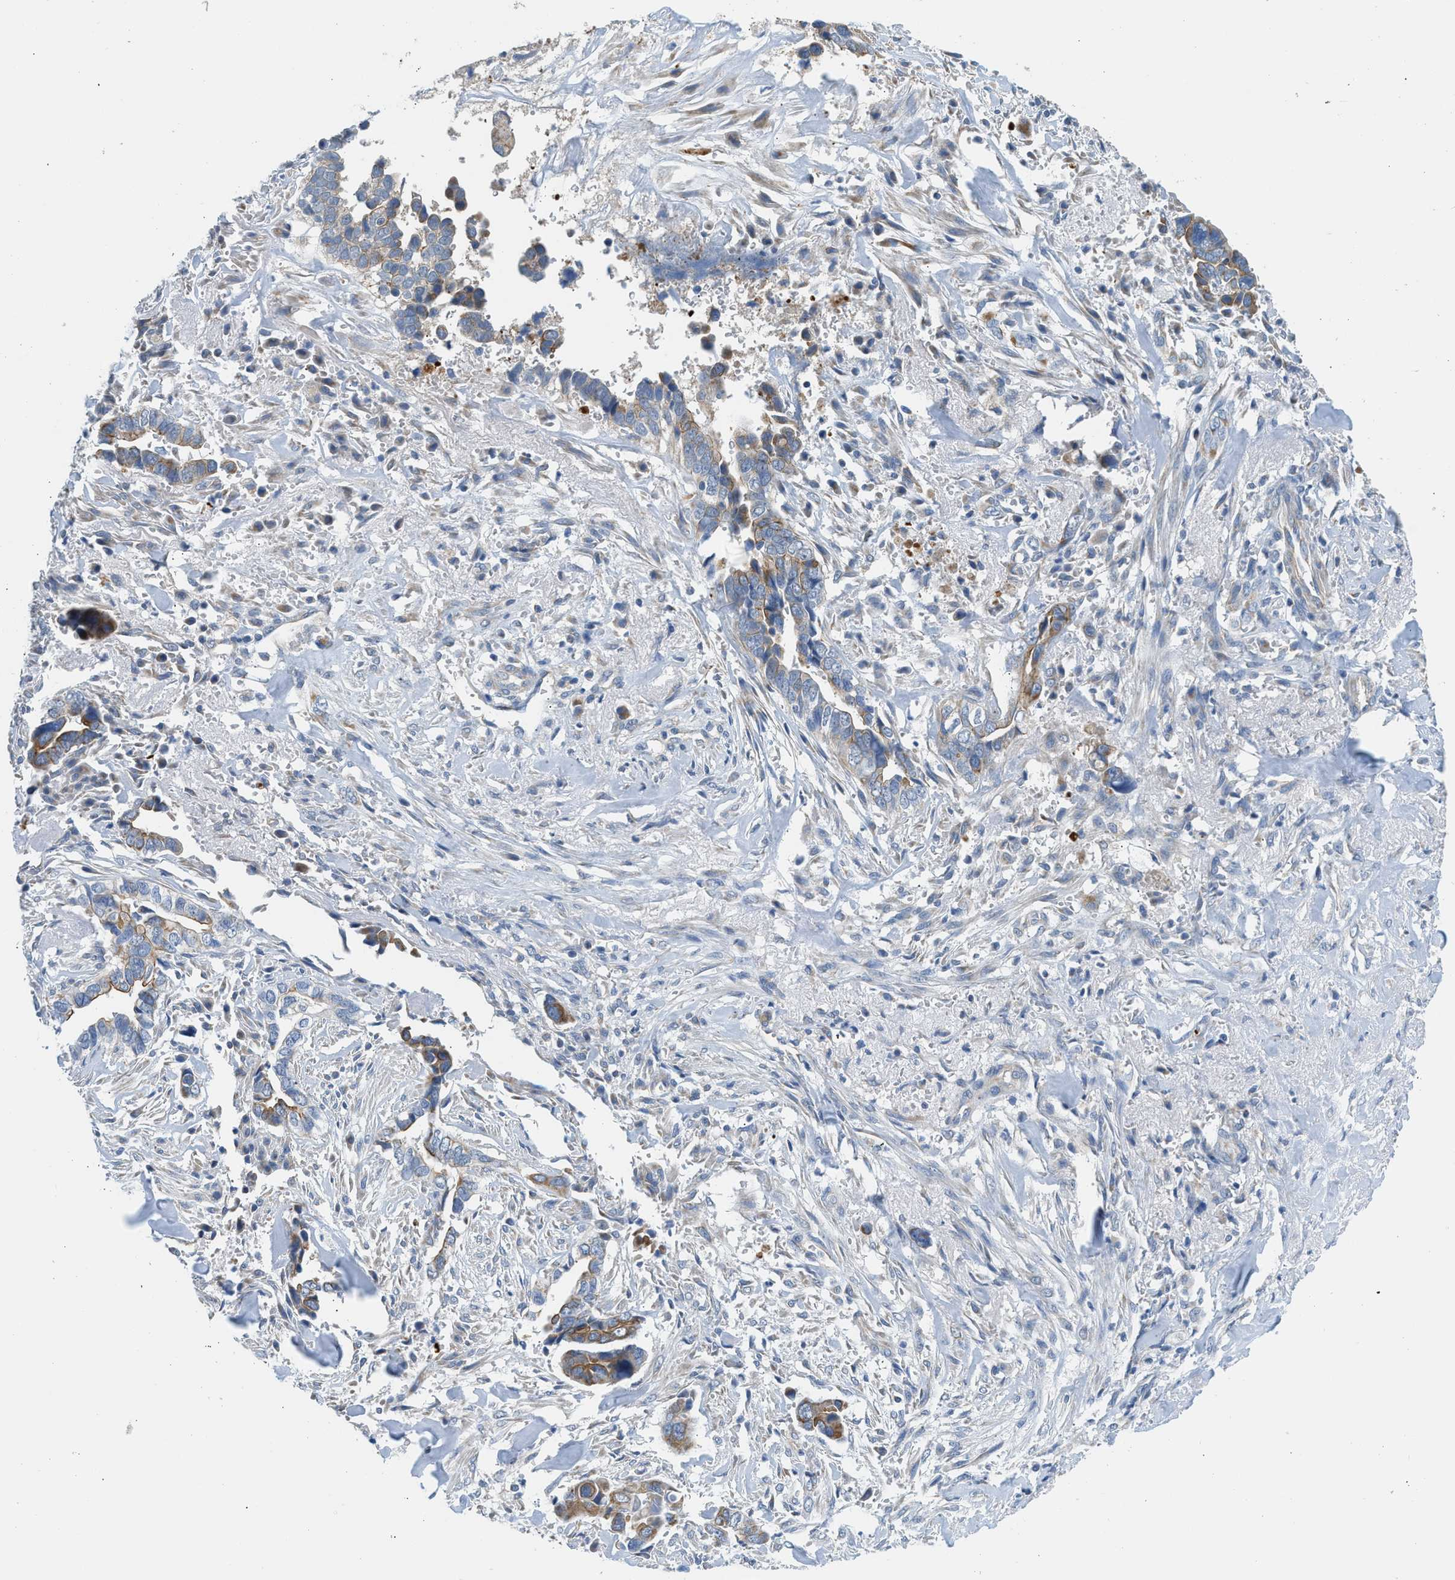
{"staining": {"intensity": "moderate", "quantity": "25%-75%", "location": "cytoplasmic/membranous"}, "tissue": "liver cancer", "cell_type": "Tumor cells", "image_type": "cancer", "snomed": [{"axis": "morphology", "description": "Cholangiocarcinoma"}, {"axis": "topography", "description": "Liver"}], "caption": "Immunohistochemical staining of liver cancer displays moderate cytoplasmic/membranous protein positivity in about 25%-75% of tumor cells.", "gene": "GOT2", "patient": {"sex": "female", "age": 79}}